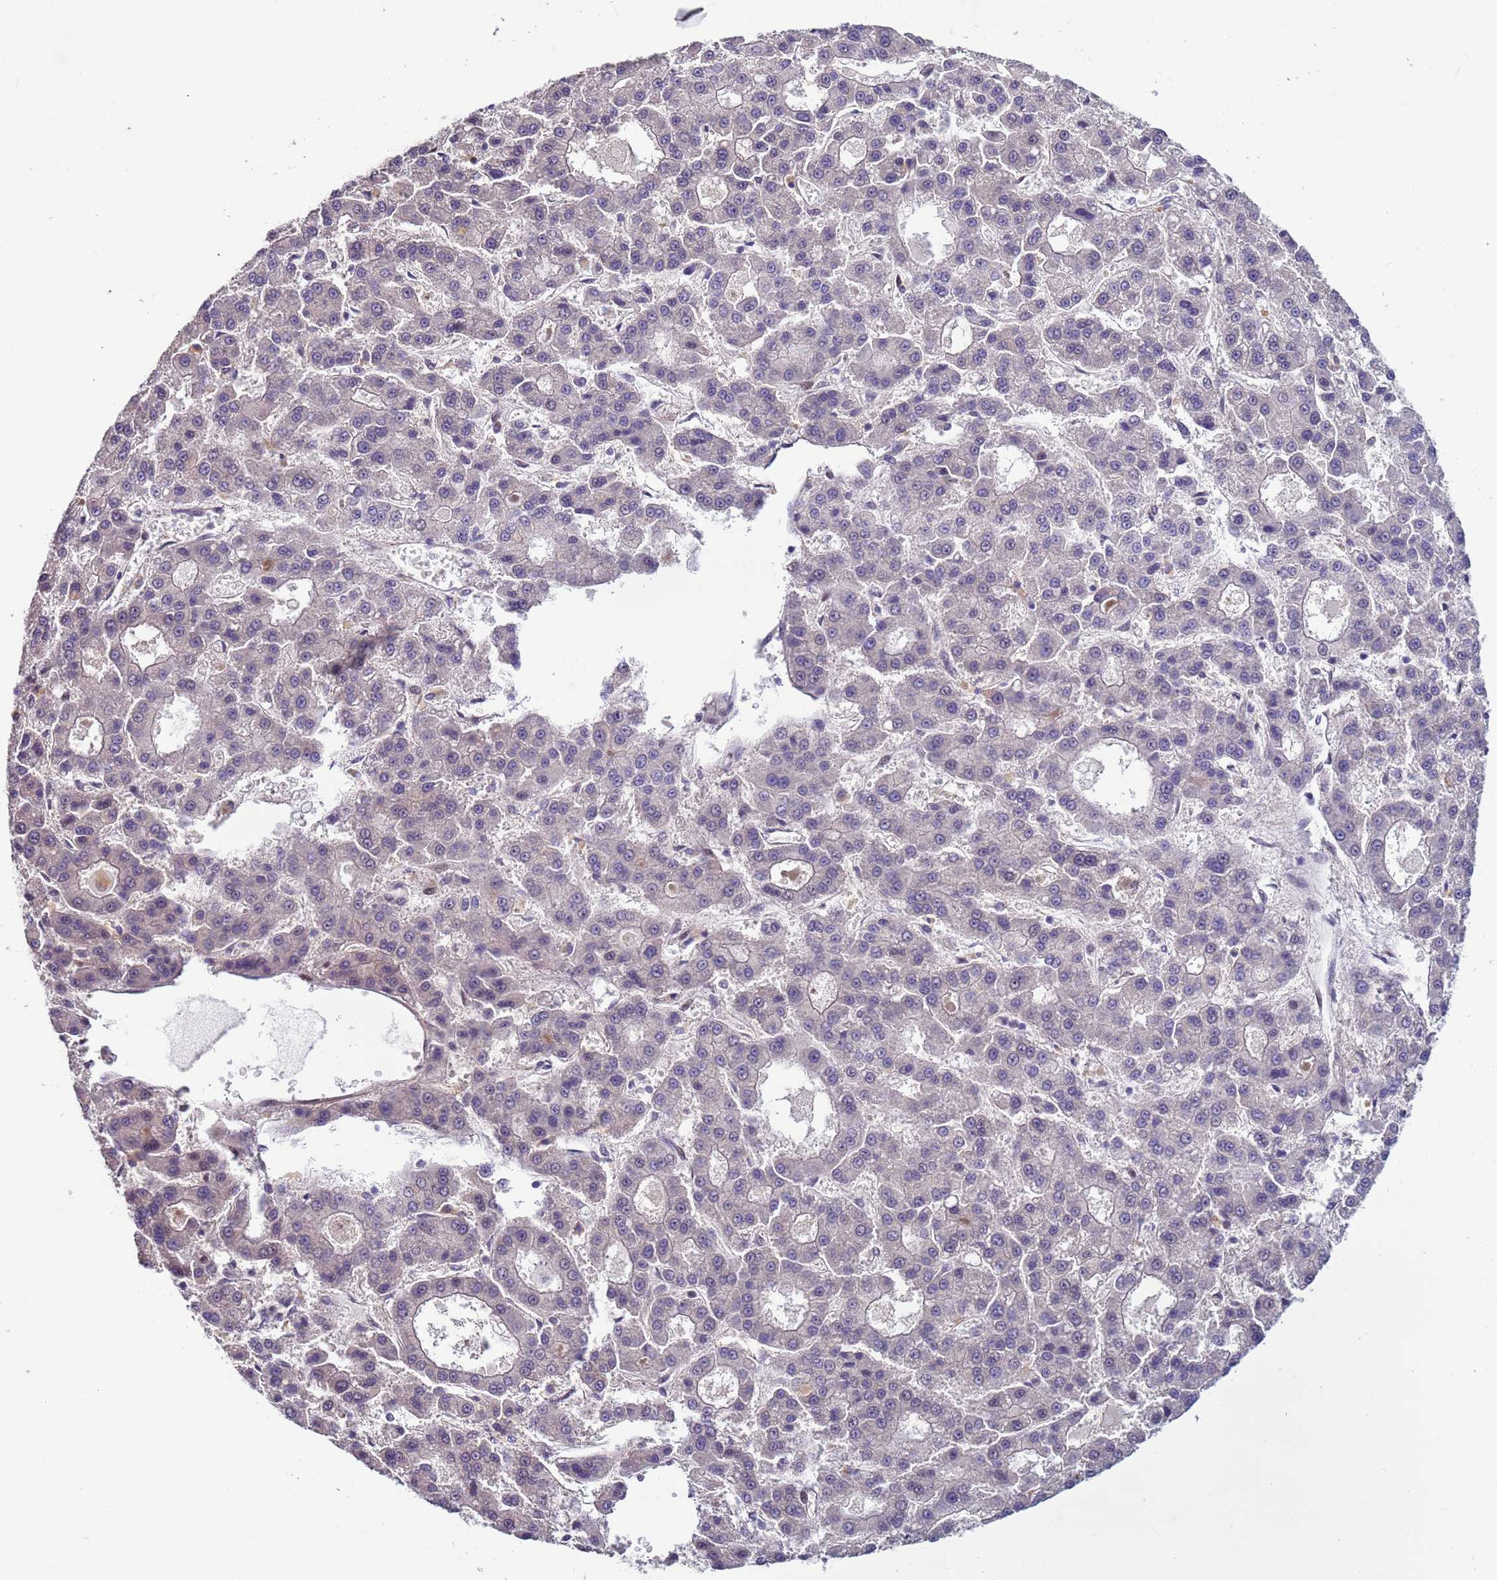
{"staining": {"intensity": "negative", "quantity": "none", "location": "none"}, "tissue": "liver cancer", "cell_type": "Tumor cells", "image_type": "cancer", "snomed": [{"axis": "morphology", "description": "Carcinoma, Hepatocellular, NOS"}, {"axis": "topography", "description": "Liver"}], "caption": "An immunohistochemistry micrograph of liver hepatocellular carcinoma is shown. There is no staining in tumor cells of liver hepatocellular carcinoma. (Stains: DAB IHC with hematoxylin counter stain, Microscopy: brightfield microscopy at high magnification).", "gene": "SHC3", "patient": {"sex": "male", "age": 70}}